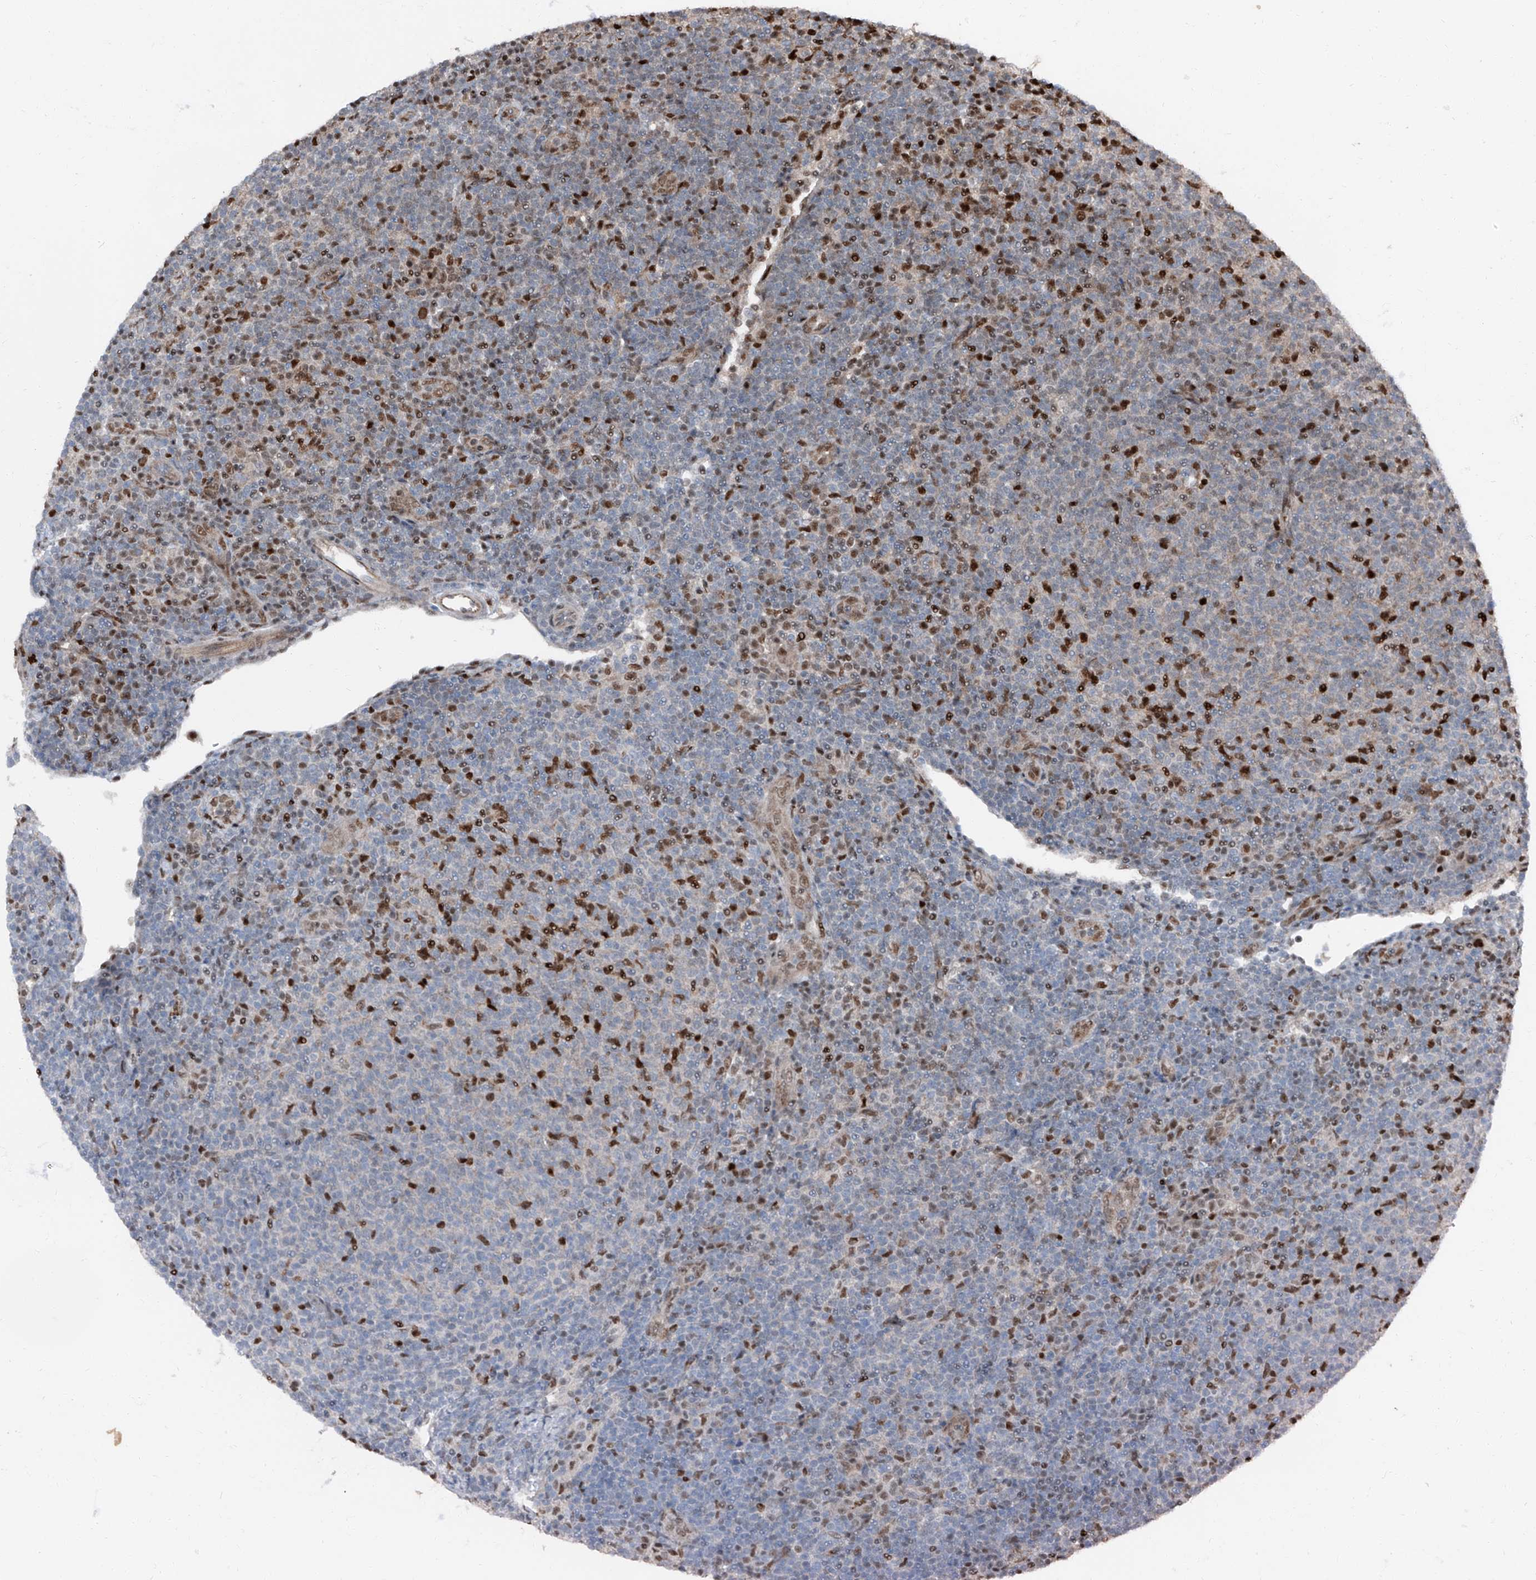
{"staining": {"intensity": "strong", "quantity": "<25%", "location": "nuclear"}, "tissue": "lymphoma", "cell_type": "Tumor cells", "image_type": "cancer", "snomed": [{"axis": "morphology", "description": "Malignant lymphoma, non-Hodgkin's type, Low grade"}, {"axis": "topography", "description": "Lymph node"}], "caption": "A micrograph of human lymphoma stained for a protein shows strong nuclear brown staining in tumor cells.", "gene": "FKBP5", "patient": {"sex": "male", "age": 66}}